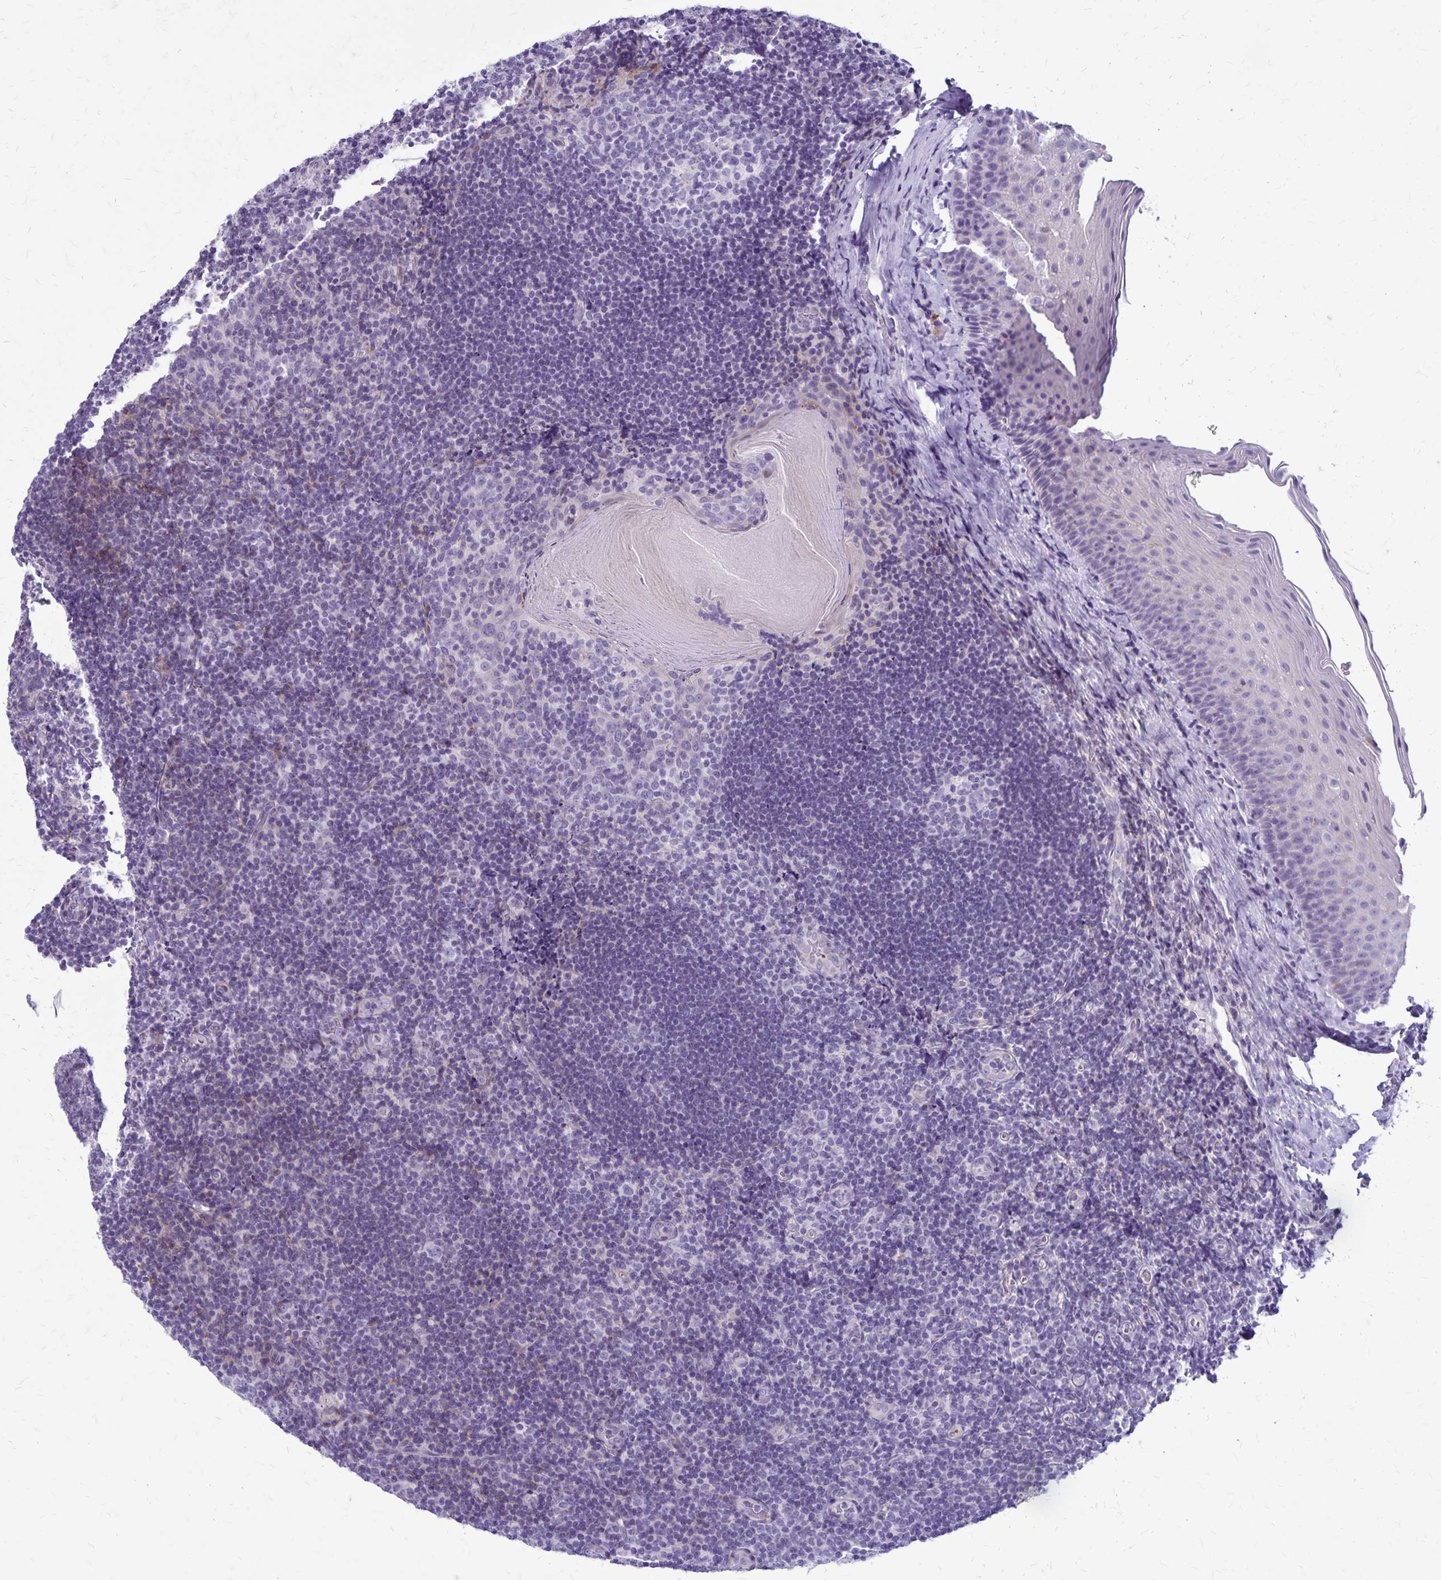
{"staining": {"intensity": "negative", "quantity": "none", "location": "none"}, "tissue": "tonsil", "cell_type": "Germinal center cells", "image_type": "normal", "snomed": [{"axis": "morphology", "description": "Normal tissue, NOS"}, {"axis": "topography", "description": "Tonsil"}], "caption": "A histopathology image of human tonsil is negative for staining in germinal center cells.", "gene": "GP9", "patient": {"sex": "male", "age": 17}}